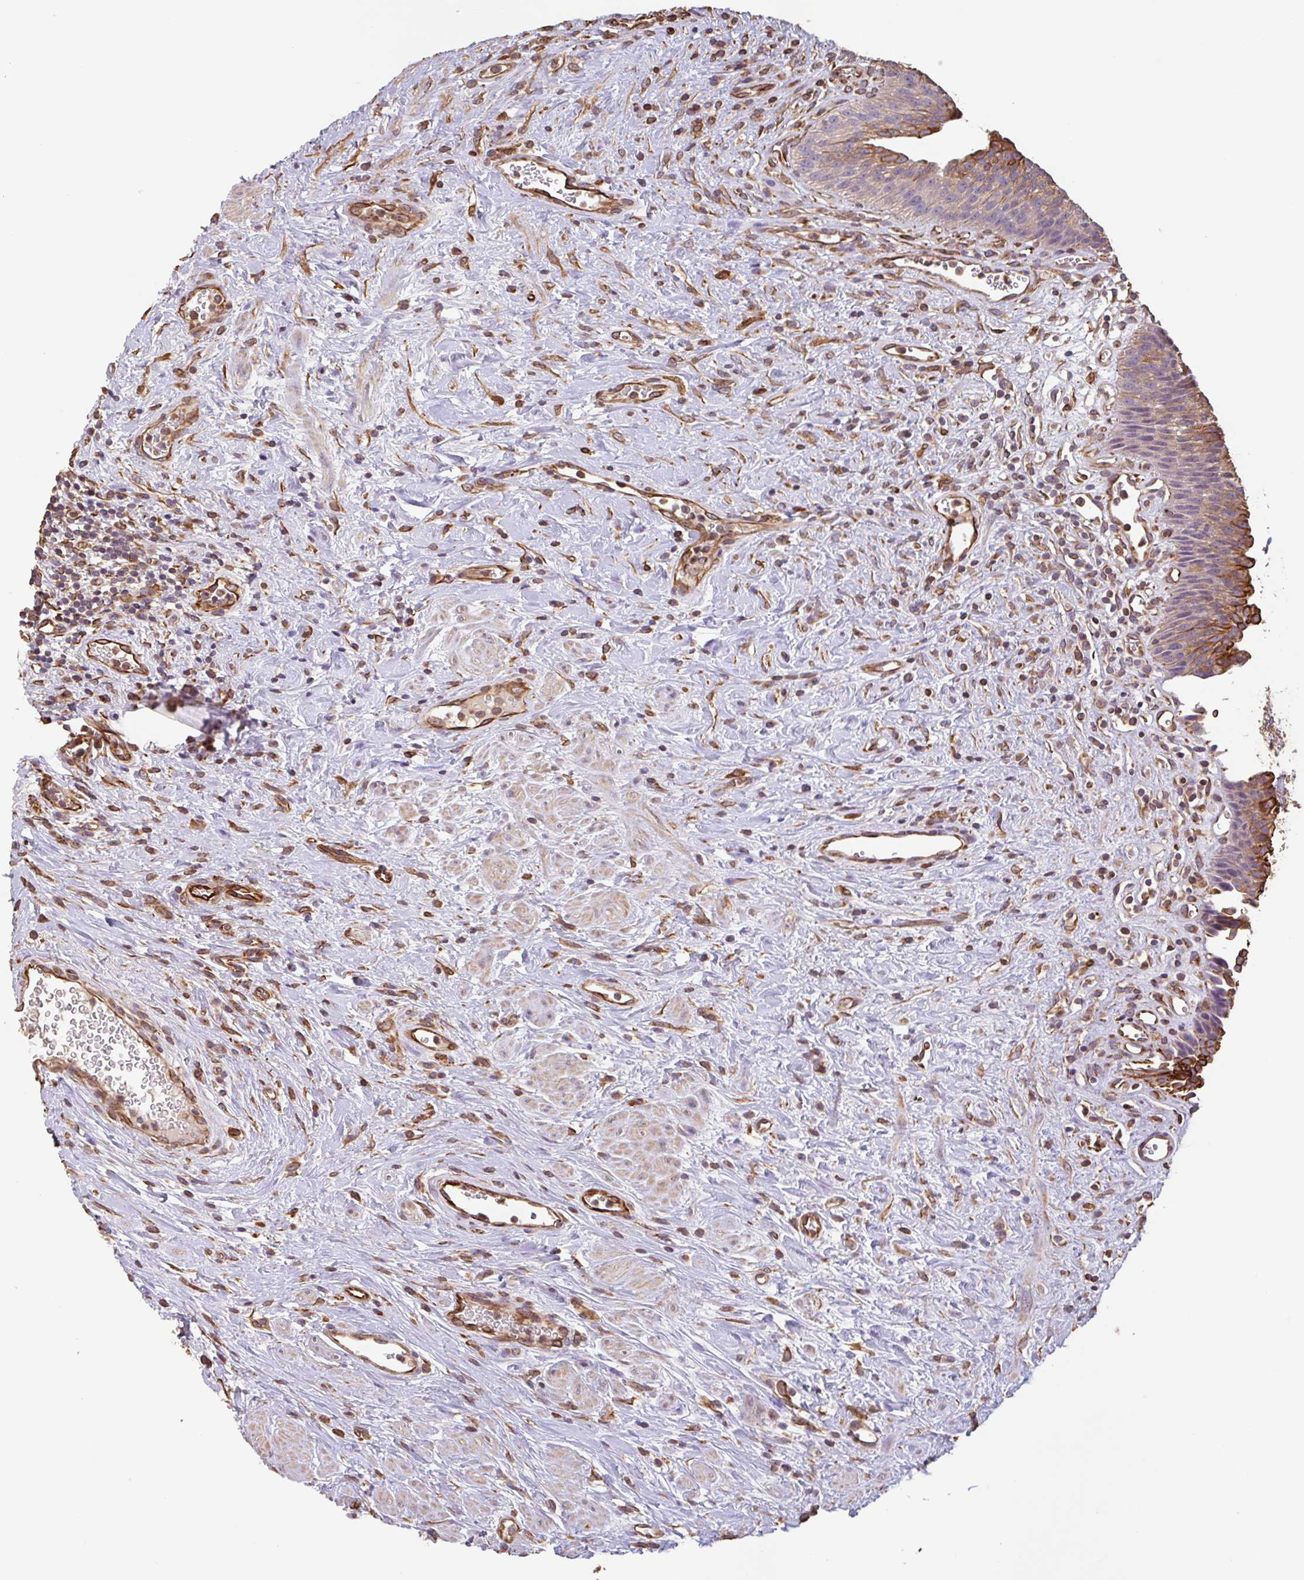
{"staining": {"intensity": "moderate", "quantity": ">75%", "location": "cytoplasmic/membranous"}, "tissue": "urinary bladder", "cell_type": "Urothelial cells", "image_type": "normal", "snomed": [{"axis": "morphology", "description": "Normal tissue, NOS"}, {"axis": "topography", "description": "Urinary bladder"}], "caption": "Moderate cytoplasmic/membranous protein expression is present in about >75% of urothelial cells in urinary bladder.", "gene": "ZNF790", "patient": {"sex": "female", "age": 56}}